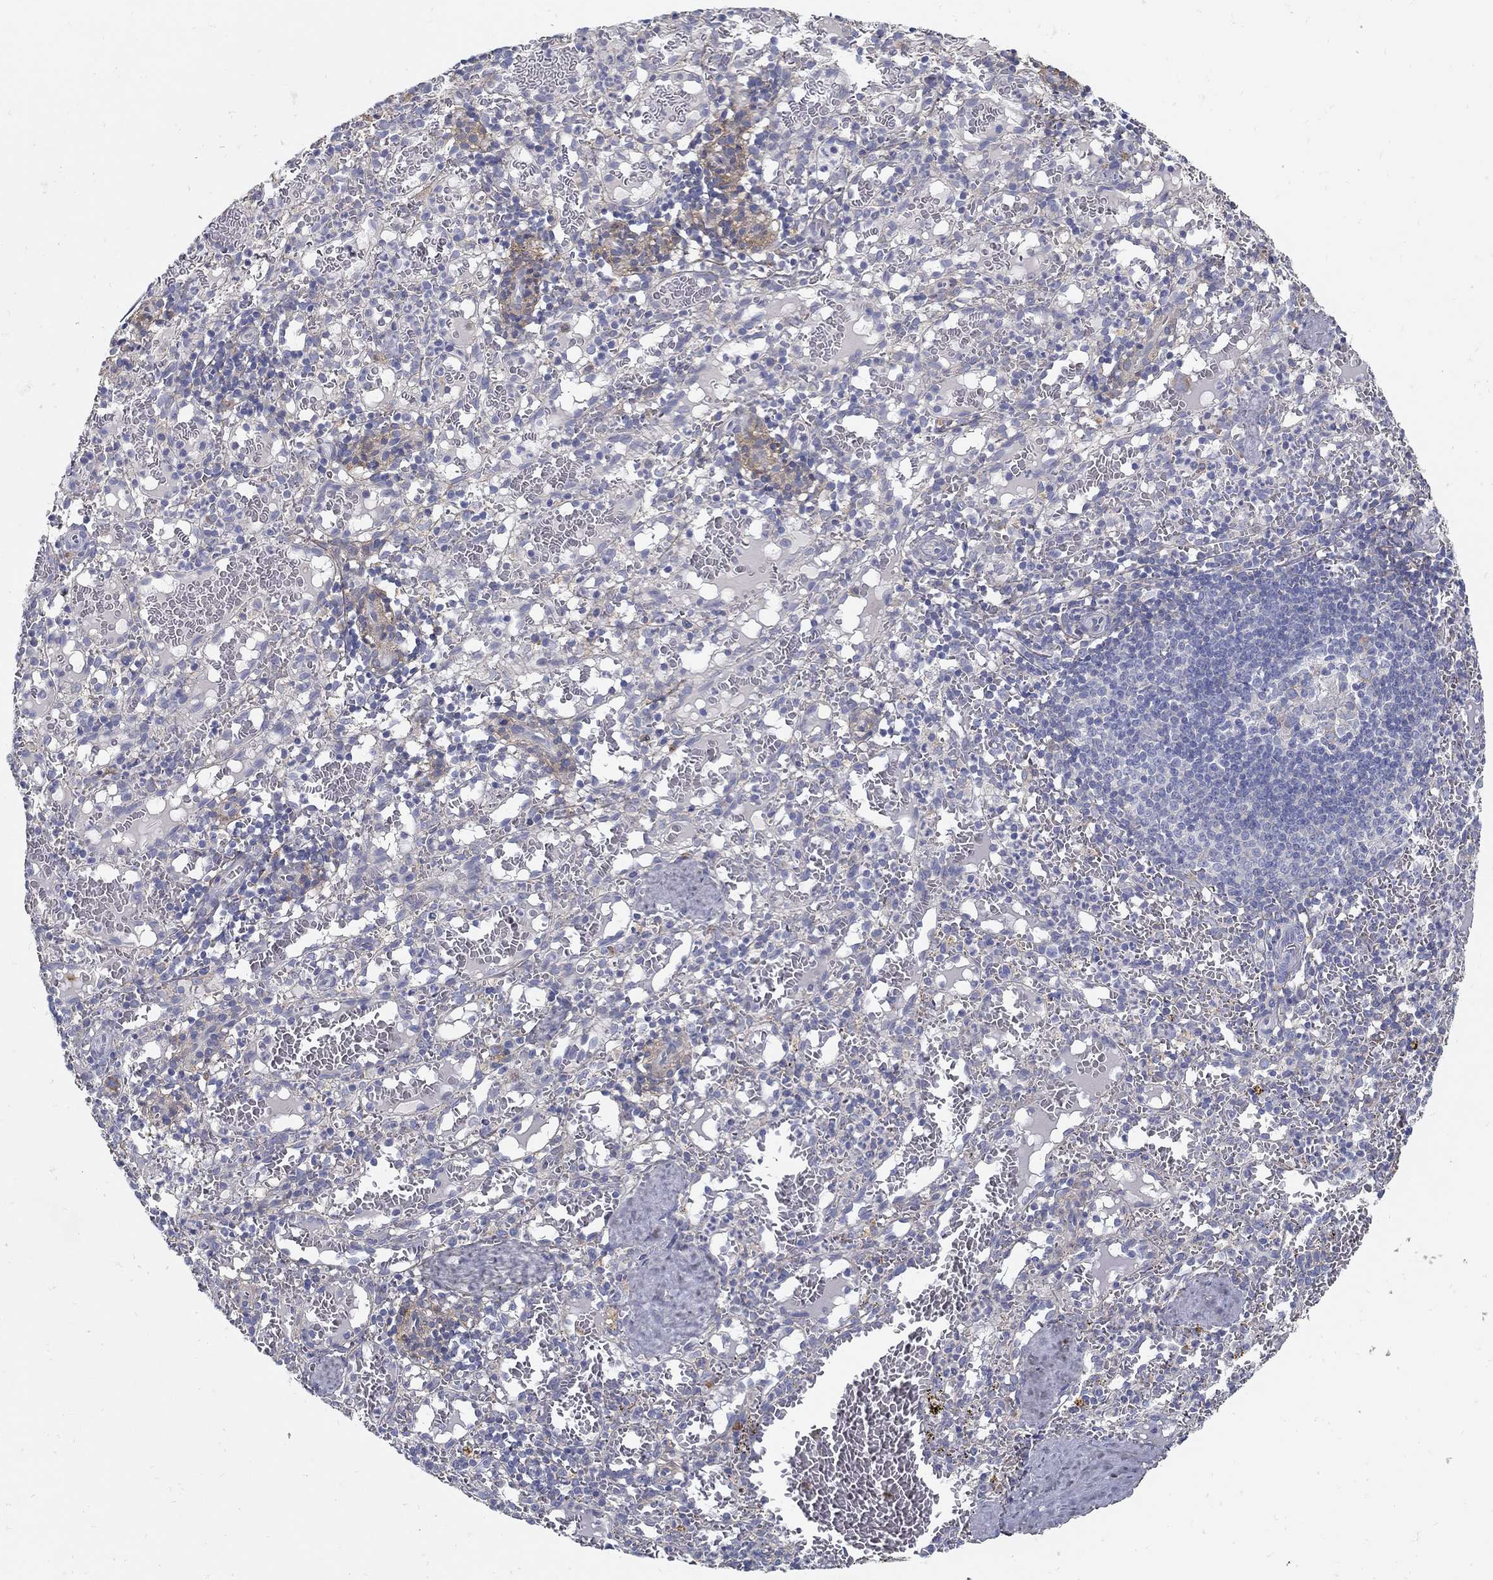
{"staining": {"intensity": "negative", "quantity": "none", "location": "none"}, "tissue": "spleen", "cell_type": "Cells in red pulp", "image_type": "normal", "snomed": [{"axis": "morphology", "description": "Normal tissue, NOS"}, {"axis": "topography", "description": "Spleen"}], "caption": "An IHC image of benign spleen is shown. There is no staining in cells in red pulp of spleen. (Brightfield microscopy of DAB (3,3'-diaminobenzidine) immunohistochemistry (IHC) at high magnification).", "gene": "TGFBI", "patient": {"sex": "male", "age": 11}}